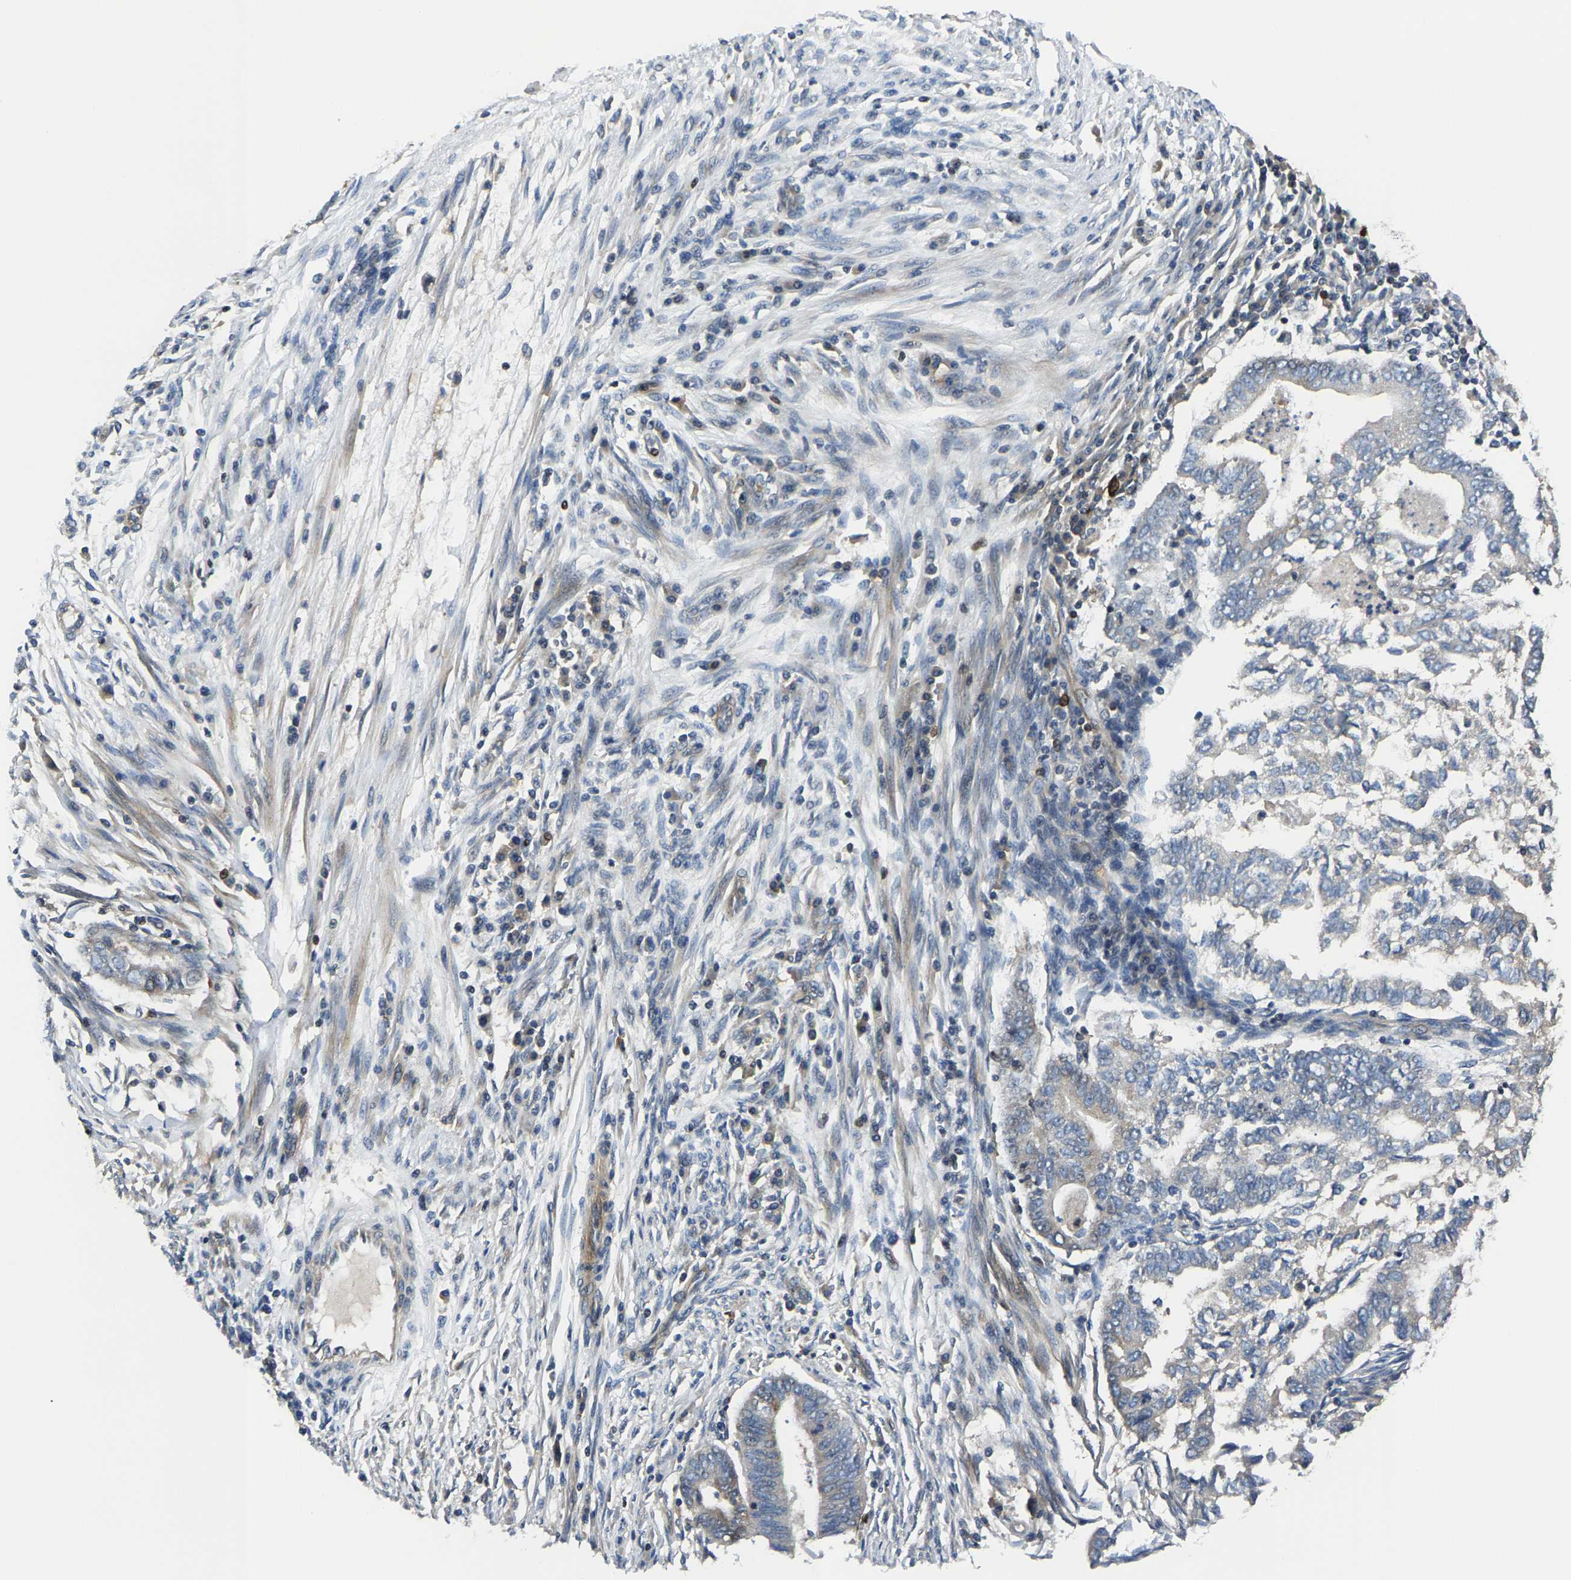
{"staining": {"intensity": "negative", "quantity": "none", "location": "none"}, "tissue": "endometrial cancer", "cell_type": "Tumor cells", "image_type": "cancer", "snomed": [{"axis": "morphology", "description": "Polyp, NOS"}, {"axis": "morphology", "description": "Adenocarcinoma, NOS"}, {"axis": "morphology", "description": "Adenoma, NOS"}, {"axis": "topography", "description": "Endometrium"}], "caption": "DAB (3,3'-diaminobenzidine) immunohistochemical staining of human adenoma (endometrial) reveals no significant expression in tumor cells.", "gene": "AGBL3", "patient": {"sex": "female", "age": 79}}